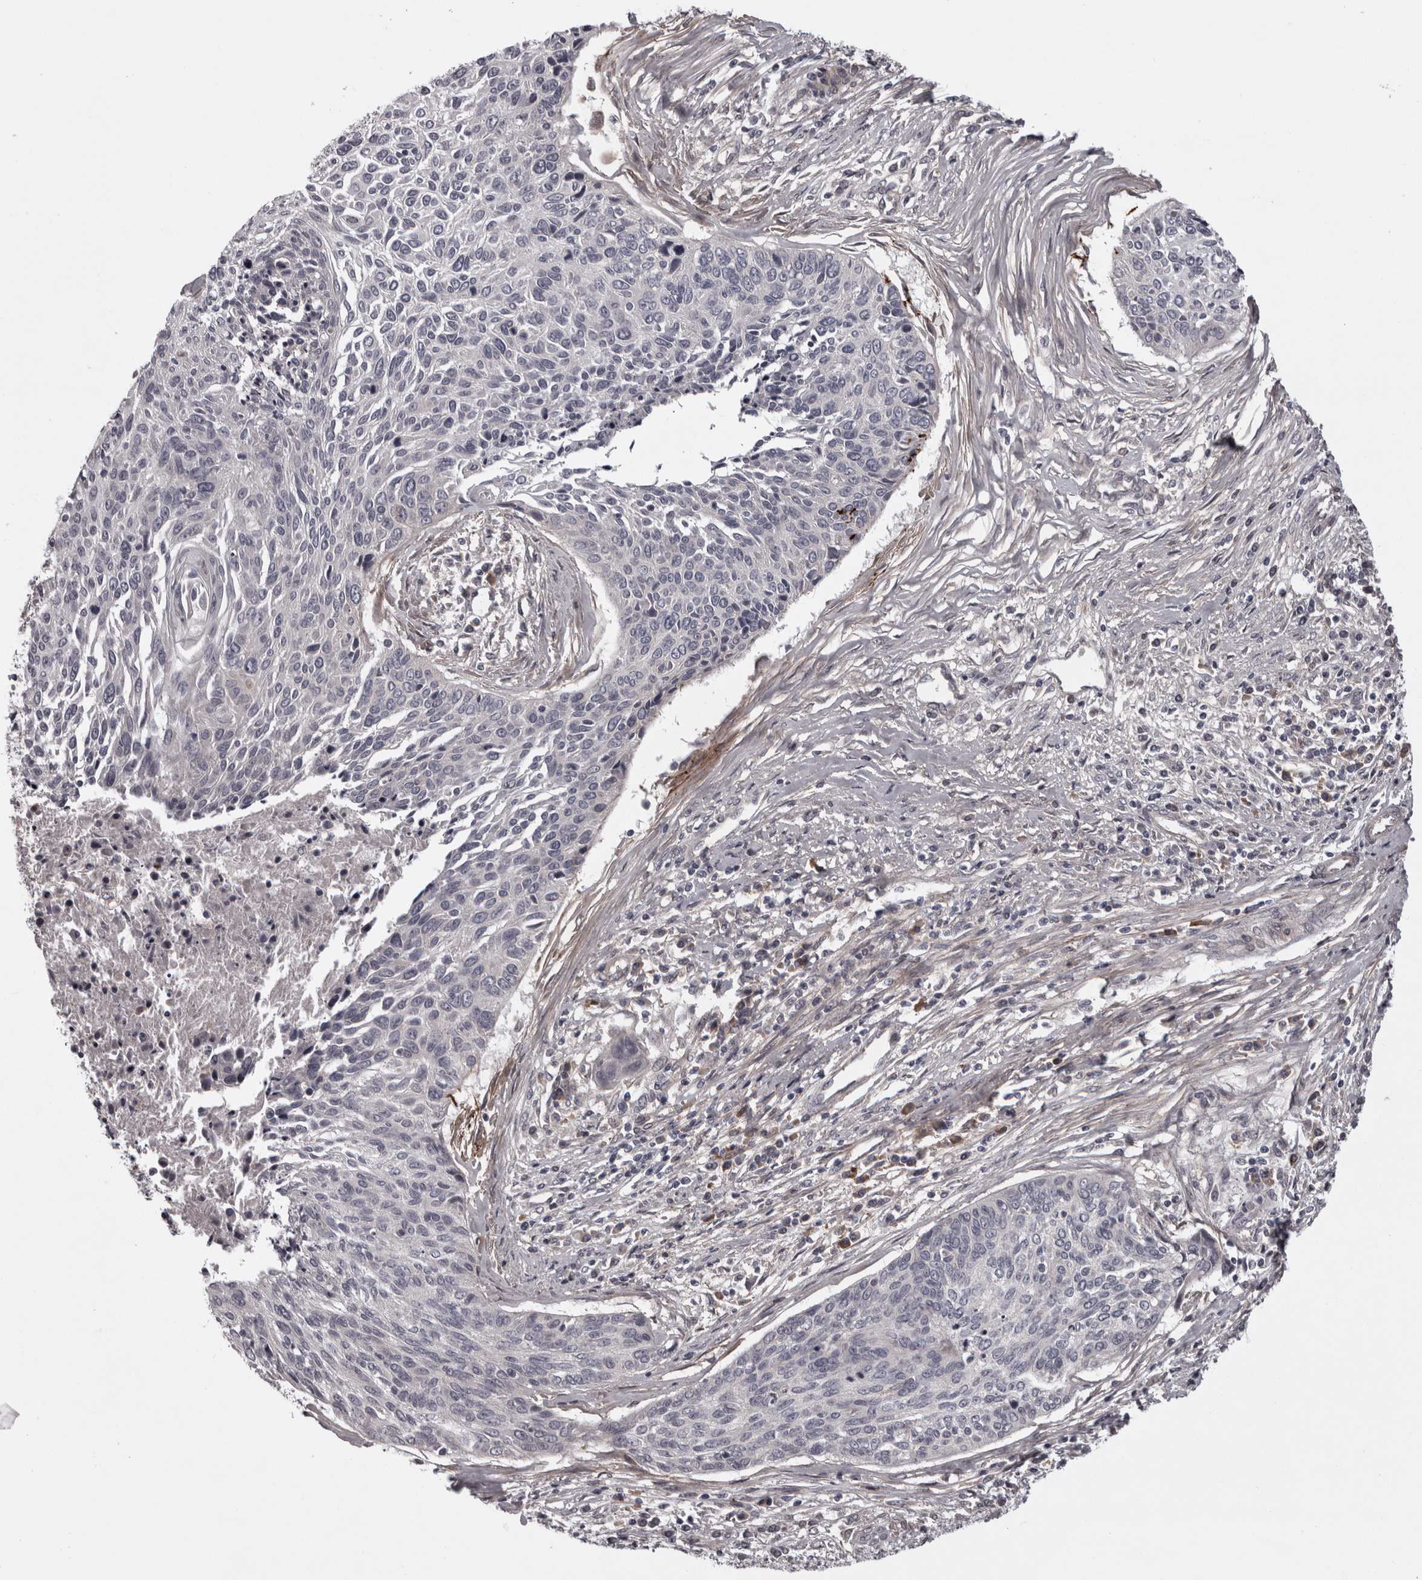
{"staining": {"intensity": "negative", "quantity": "none", "location": "none"}, "tissue": "cervical cancer", "cell_type": "Tumor cells", "image_type": "cancer", "snomed": [{"axis": "morphology", "description": "Squamous cell carcinoma, NOS"}, {"axis": "topography", "description": "Cervix"}], "caption": "IHC of cervical cancer (squamous cell carcinoma) displays no expression in tumor cells.", "gene": "RSU1", "patient": {"sex": "female", "age": 55}}